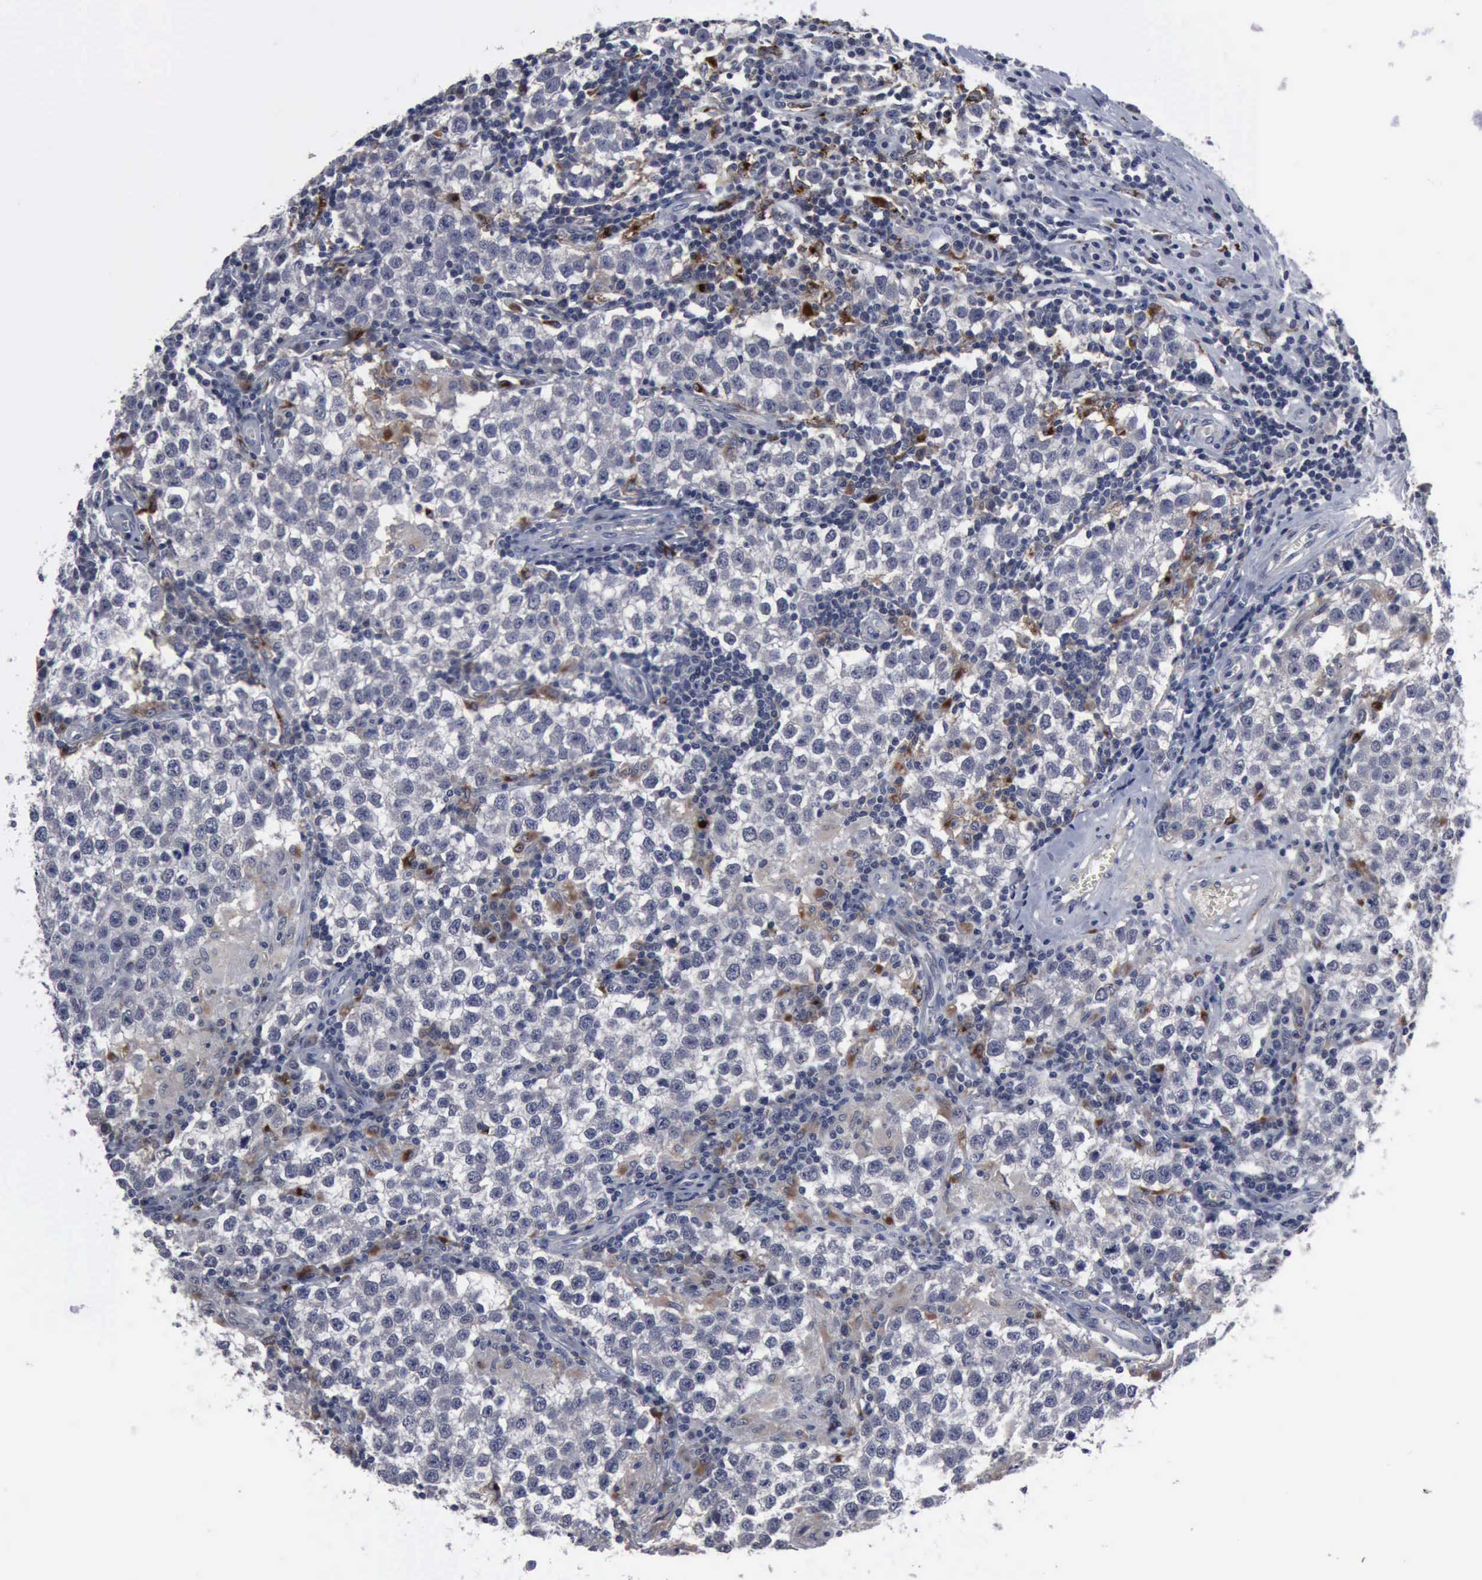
{"staining": {"intensity": "negative", "quantity": "none", "location": "none"}, "tissue": "testis cancer", "cell_type": "Tumor cells", "image_type": "cancer", "snomed": [{"axis": "morphology", "description": "Seminoma, NOS"}, {"axis": "topography", "description": "Testis"}], "caption": "The image shows no significant expression in tumor cells of testis cancer (seminoma). (IHC, brightfield microscopy, high magnification).", "gene": "MYO18B", "patient": {"sex": "male", "age": 36}}